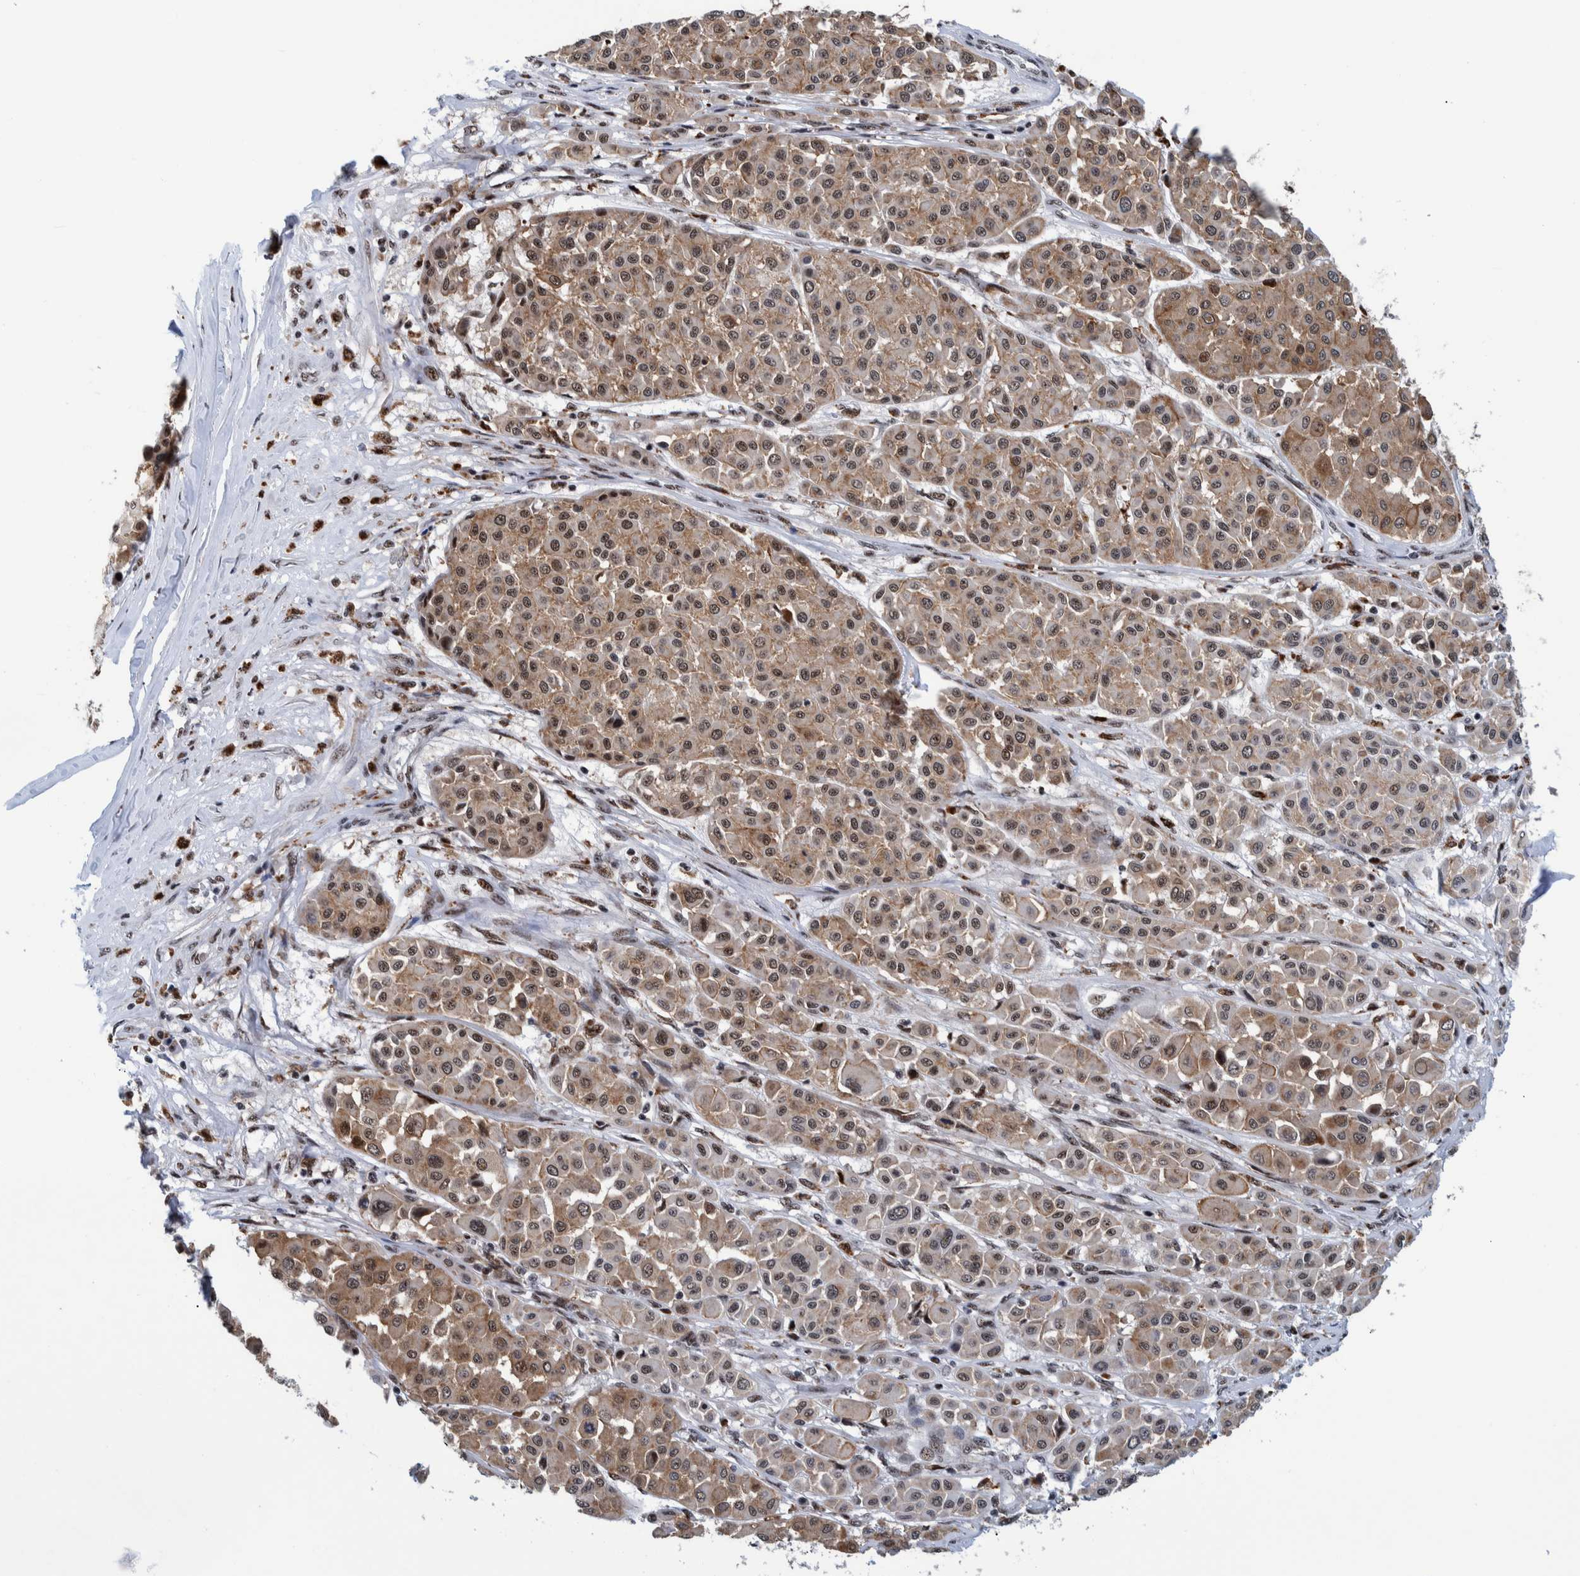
{"staining": {"intensity": "moderate", "quantity": ">75%", "location": "cytoplasmic/membranous,nuclear"}, "tissue": "melanoma", "cell_type": "Tumor cells", "image_type": "cancer", "snomed": [{"axis": "morphology", "description": "Malignant melanoma, Metastatic site"}, {"axis": "topography", "description": "Soft tissue"}], "caption": "The micrograph shows staining of malignant melanoma (metastatic site), revealing moderate cytoplasmic/membranous and nuclear protein positivity (brown color) within tumor cells. Nuclei are stained in blue.", "gene": "EFTUD2", "patient": {"sex": "male", "age": 41}}